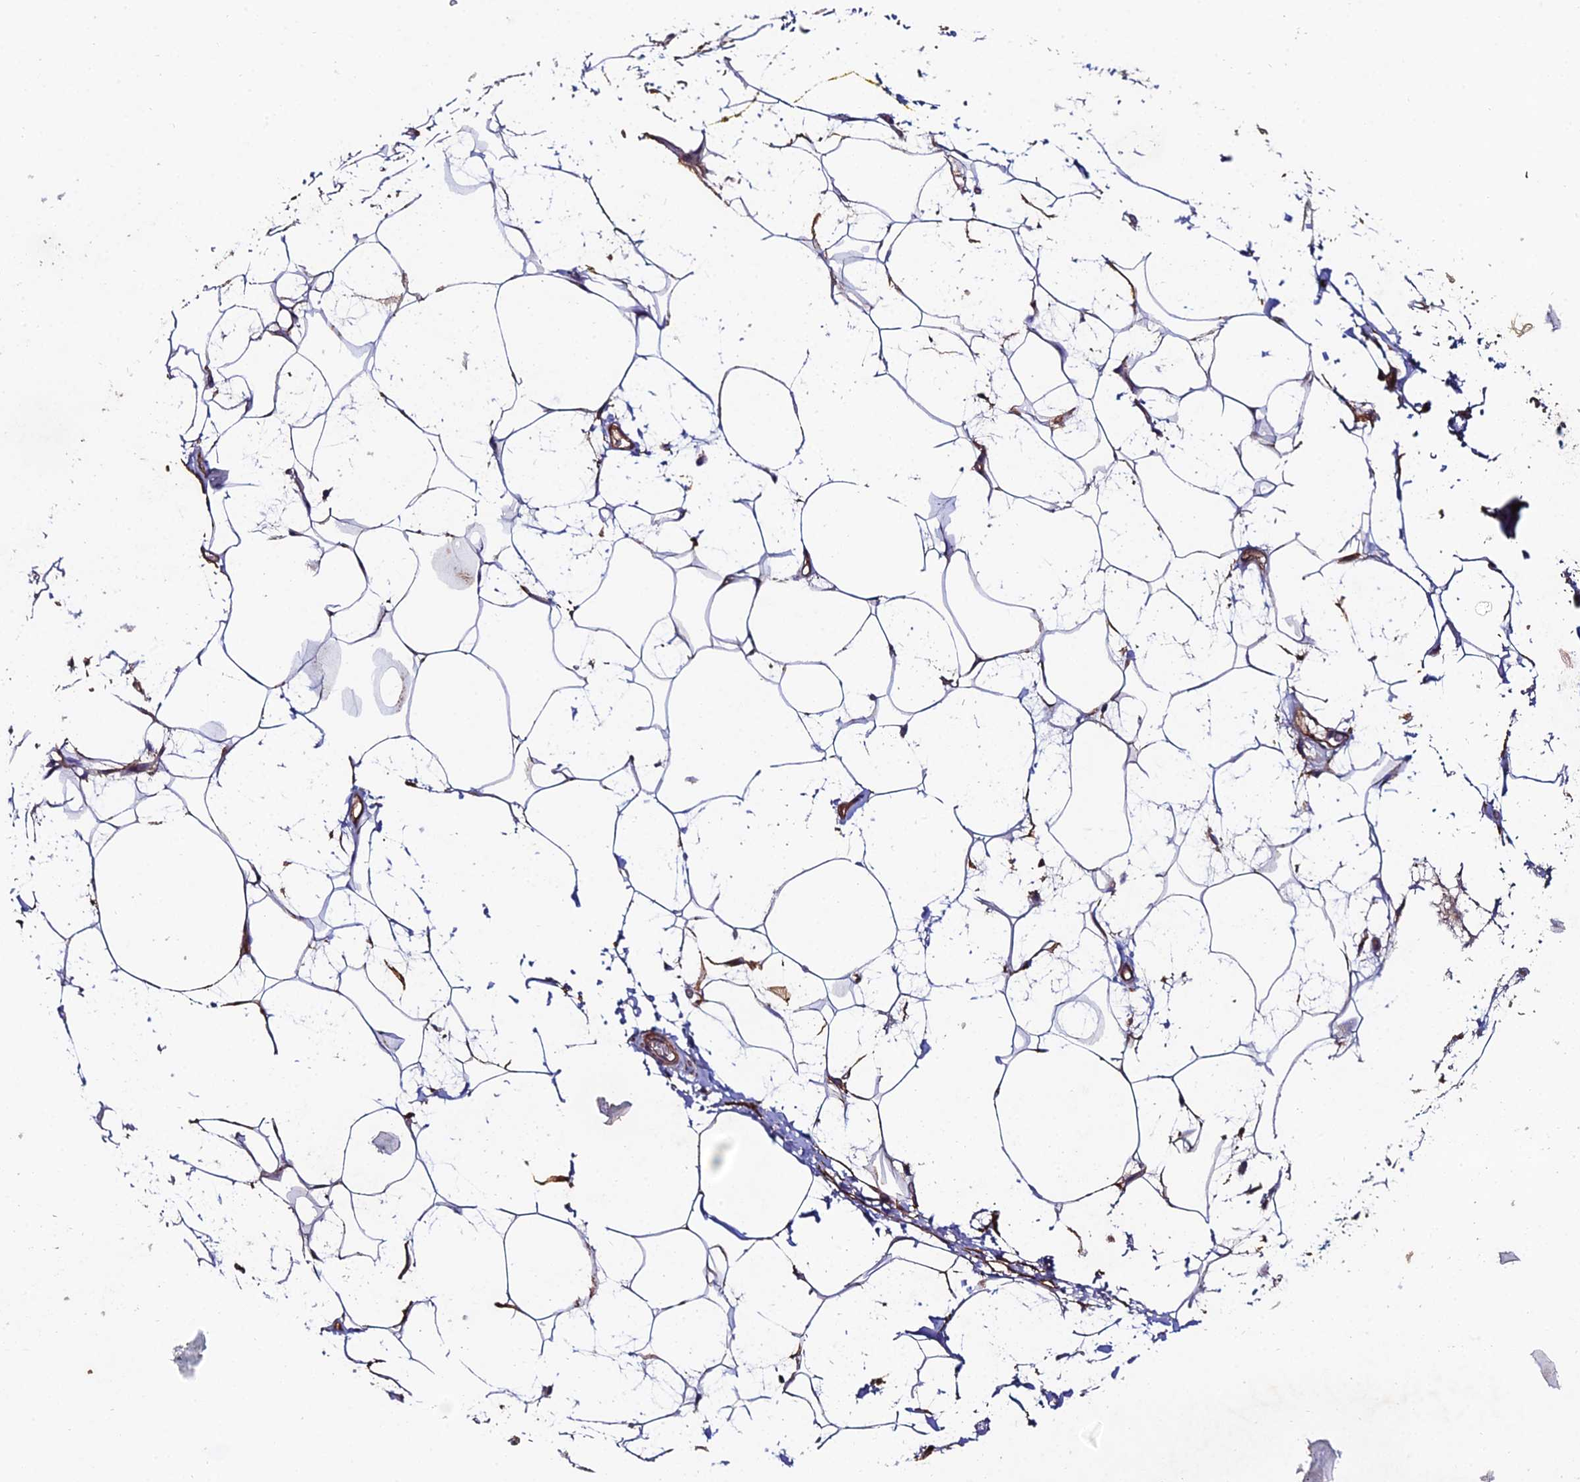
{"staining": {"intensity": "negative", "quantity": "none", "location": "none"}, "tissue": "adipose tissue", "cell_type": "Adipocytes", "image_type": "normal", "snomed": [{"axis": "morphology", "description": "Normal tissue, NOS"}, {"axis": "morphology", "description": "Adenocarcinoma, NOS"}, {"axis": "topography", "description": "Rectum"}, {"axis": "topography", "description": "Vagina"}, {"axis": "topography", "description": "Peripheral nerve tissue"}], "caption": "There is no significant positivity in adipocytes of adipose tissue. (IHC, brightfield microscopy, high magnification).", "gene": "C6", "patient": {"sex": "female", "age": 71}}